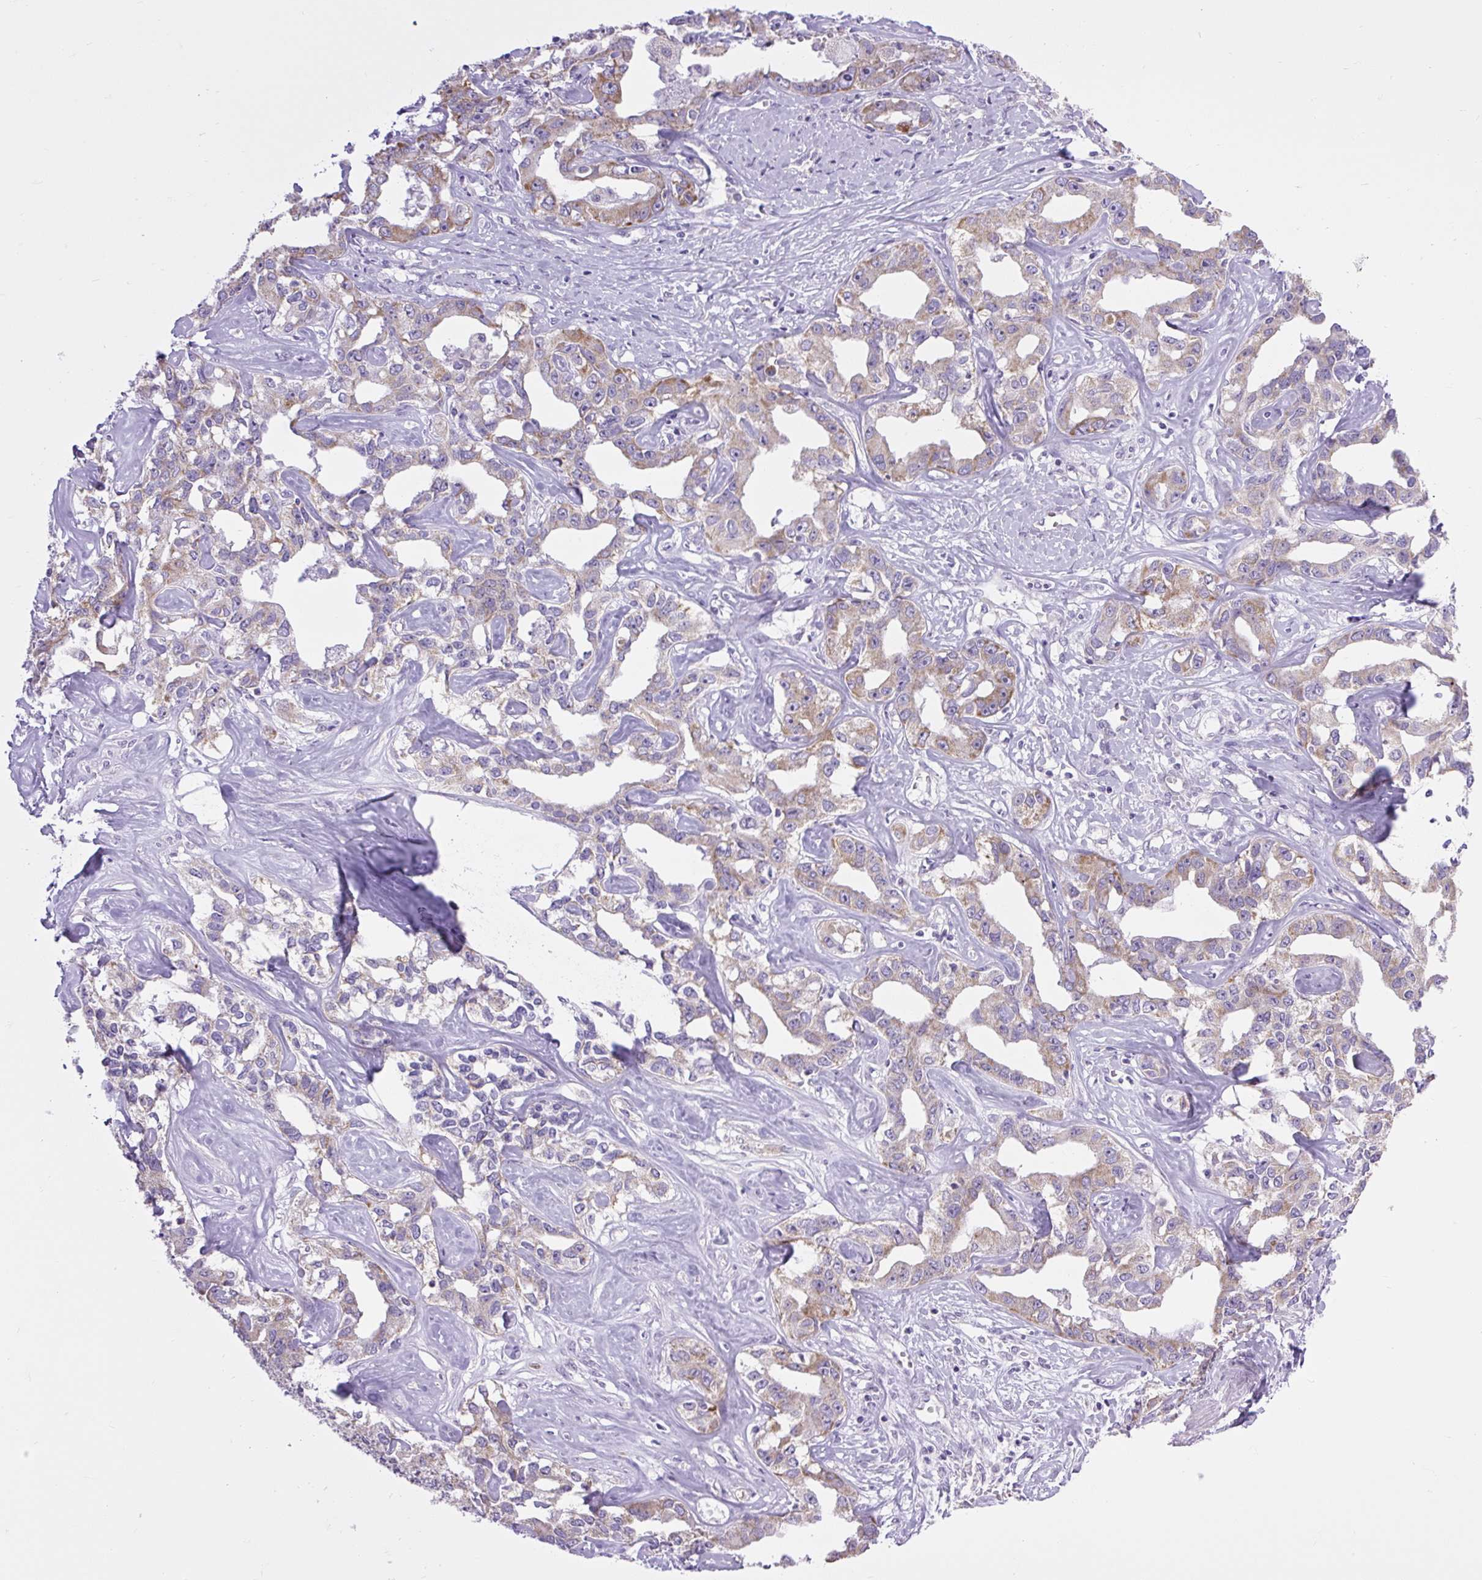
{"staining": {"intensity": "weak", "quantity": "25%-75%", "location": "cytoplasmic/membranous"}, "tissue": "liver cancer", "cell_type": "Tumor cells", "image_type": "cancer", "snomed": [{"axis": "morphology", "description": "Cholangiocarcinoma"}, {"axis": "topography", "description": "Liver"}], "caption": "This is a photomicrograph of immunohistochemistry (IHC) staining of liver cancer (cholangiocarcinoma), which shows weak positivity in the cytoplasmic/membranous of tumor cells.", "gene": "RNASE10", "patient": {"sex": "male", "age": 59}}